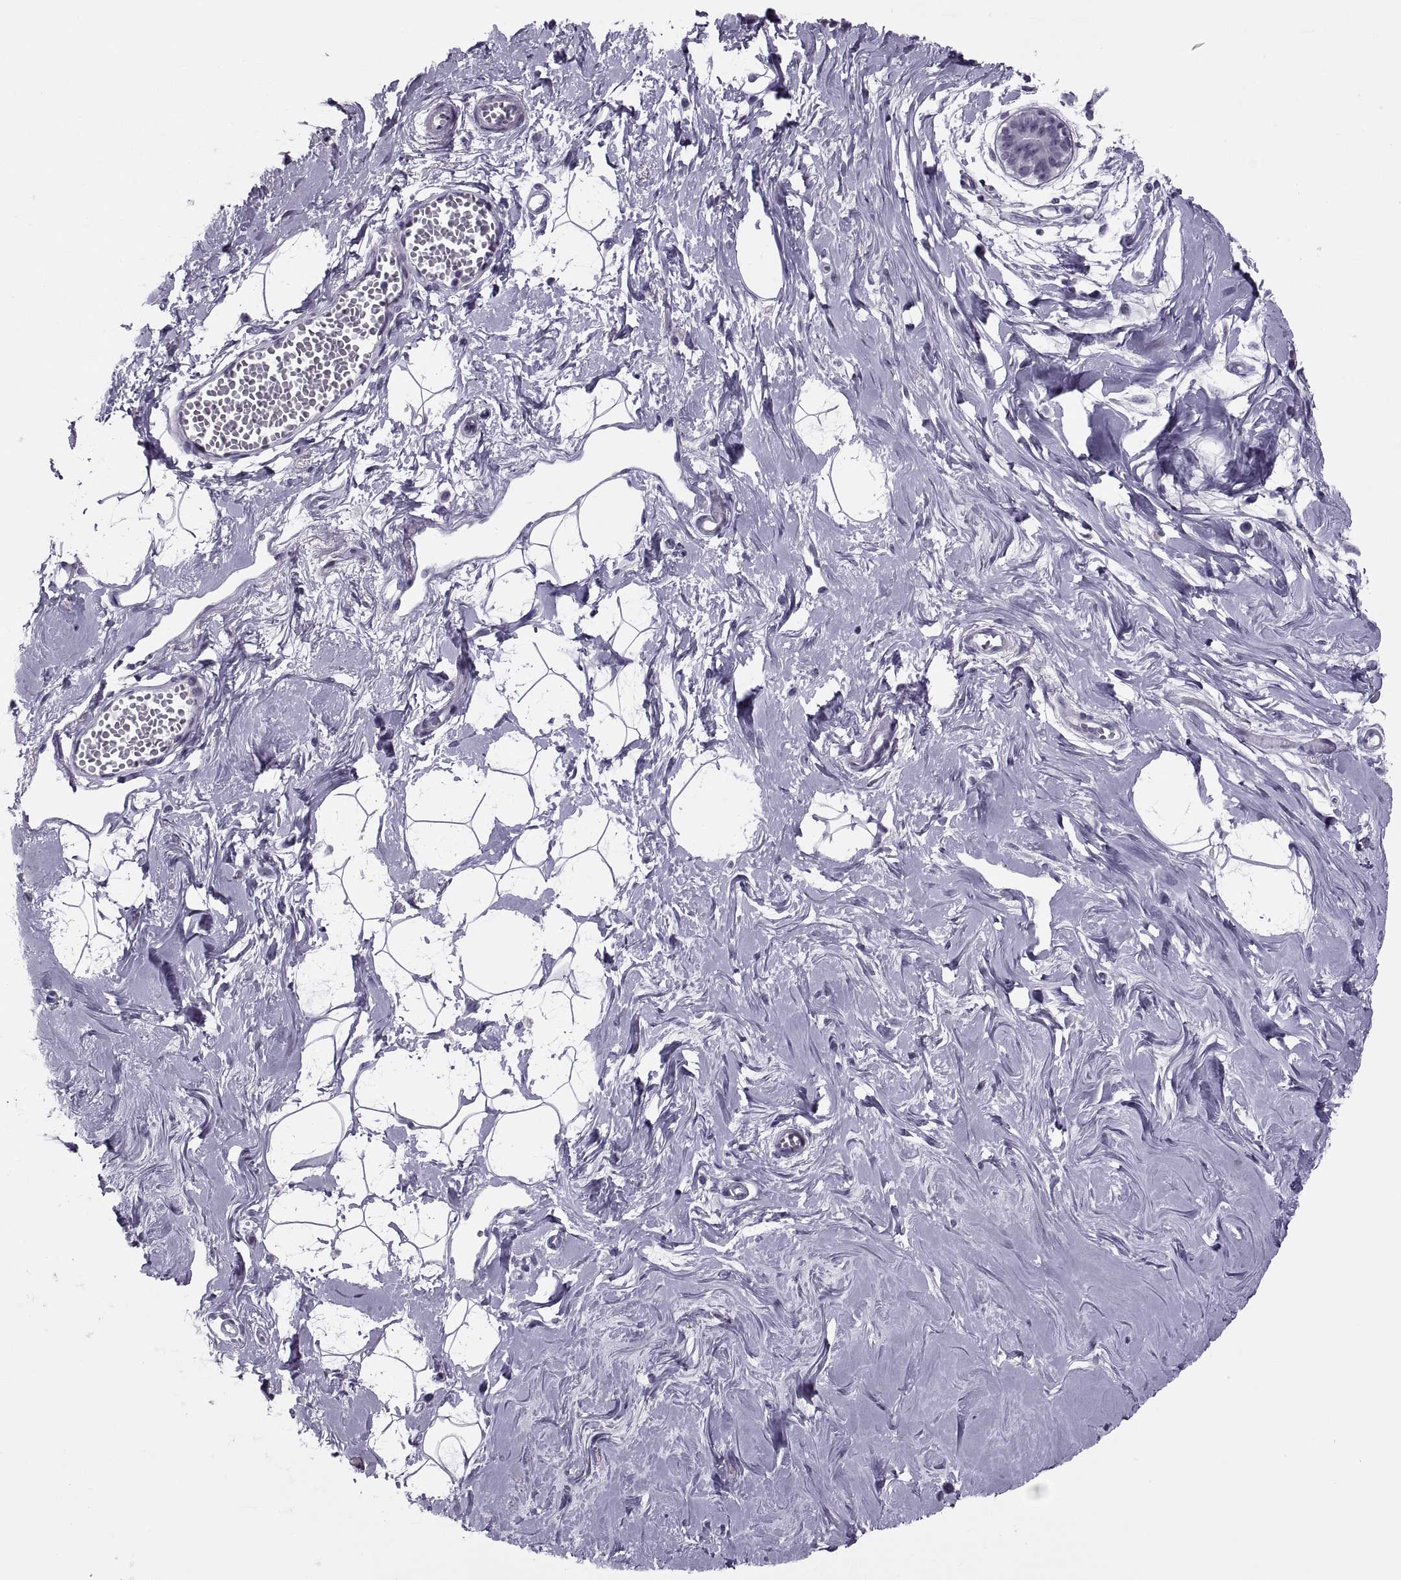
{"staining": {"intensity": "negative", "quantity": "none", "location": "none"}, "tissue": "breast", "cell_type": "Adipocytes", "image_type": "normal", "snomed": [{"axis": "morphology", "description": "Normal tissue, NOS"}, {"axis": "topography", "description": "Breast"}], "caption": "The photomicrograph exhibits no staining of adipocytes in normal breast. (DAB immunohistochemistry (IHC), high magnification).", "gene": "SYNGR4", "patient": {"sex": "female", "age": 49}}